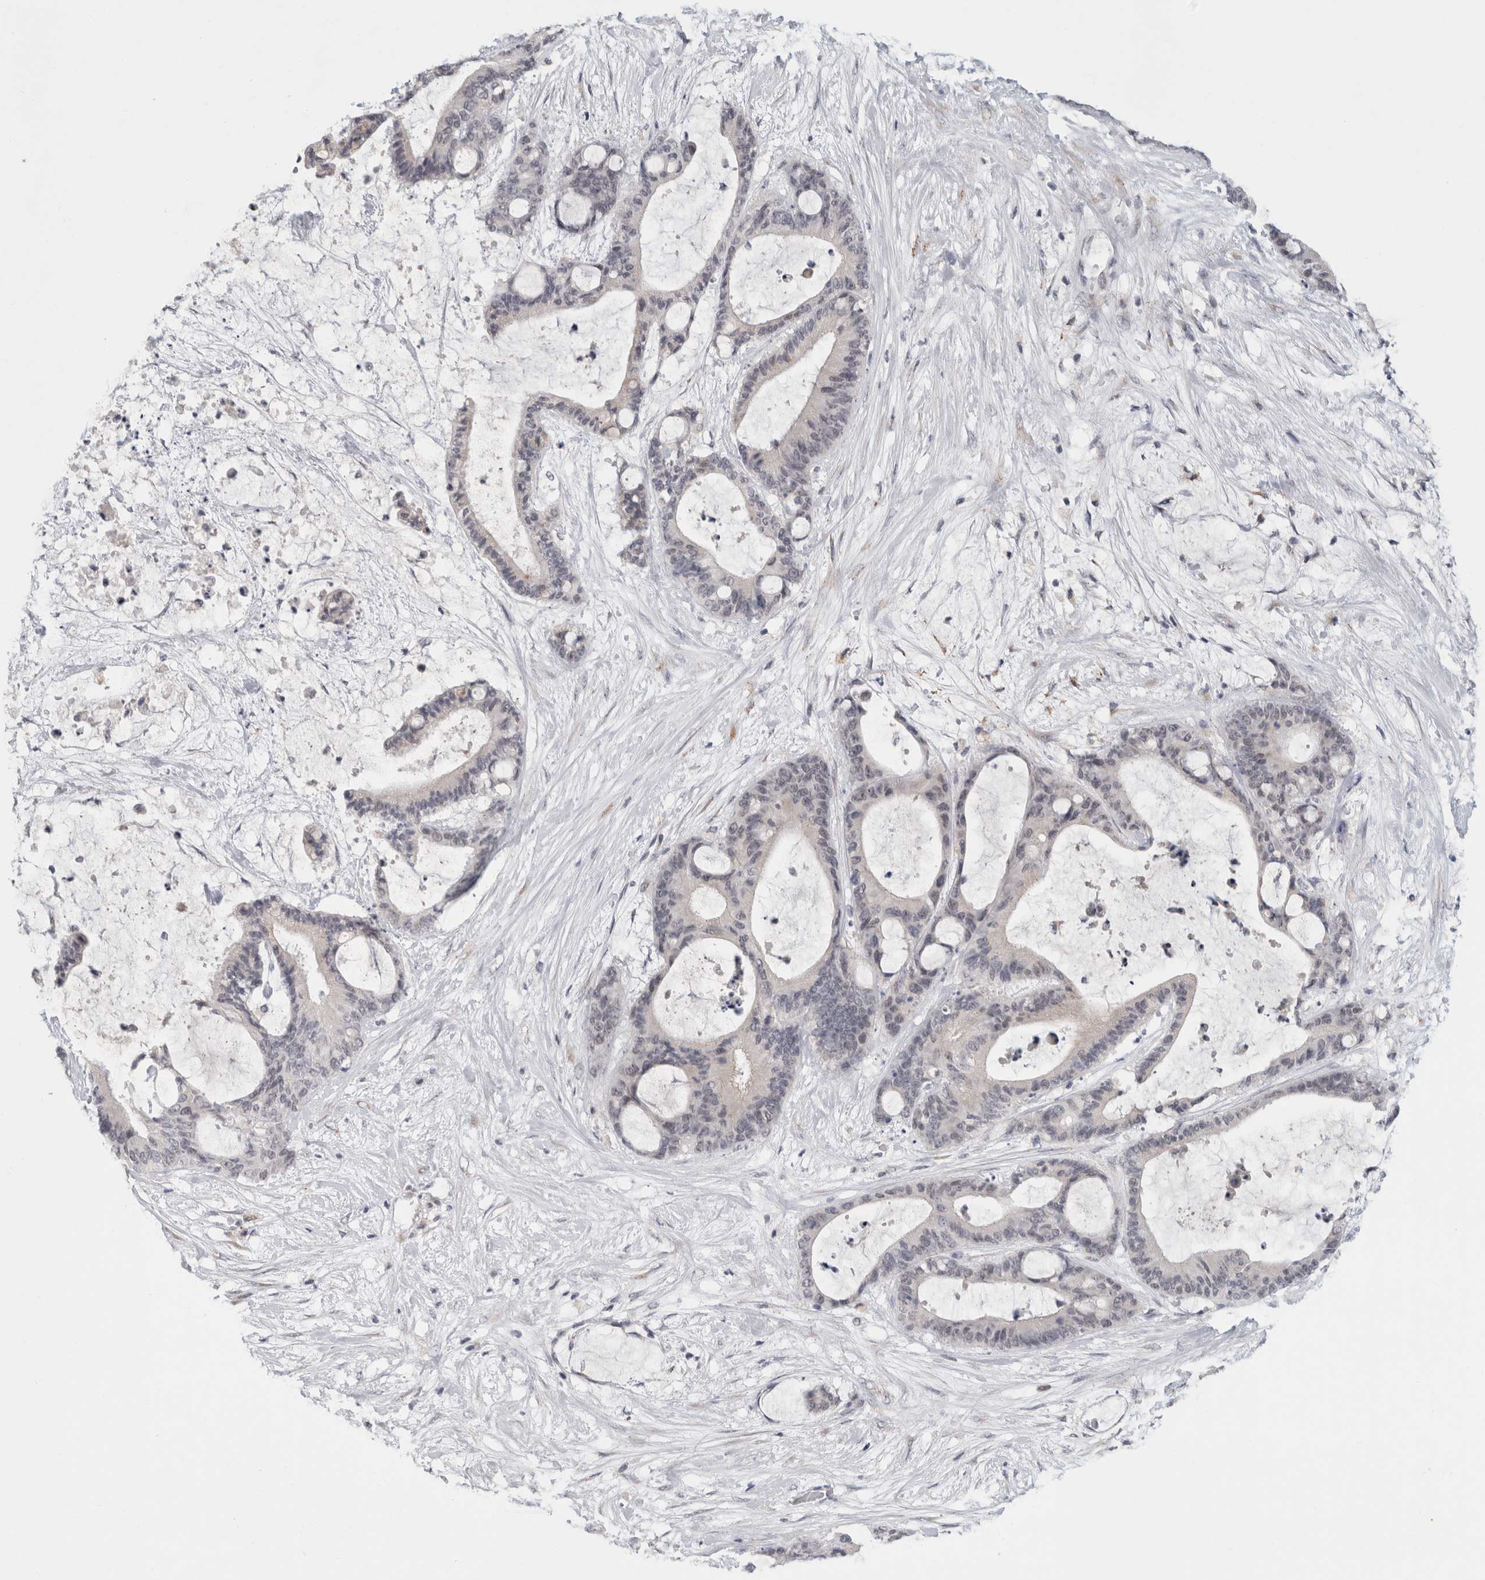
{"staining": {"intensity": "negative", "quantity": "none", "location": "none"}, "tissue": "liver cancer", "cell_type": "Tumor cells", "image_type": "cancer", "snomed": [{"axis": "morphology", "description": "Cholangiocarcinoma"}, {"axis": "topography", "description": "Liver"}], "caption": "Liver cancer stained for a protein using immunohistochemistry reveals no staining tumor cells.", "gene": "NIPA1", "patient": {"sex": "female", "age": 73}}